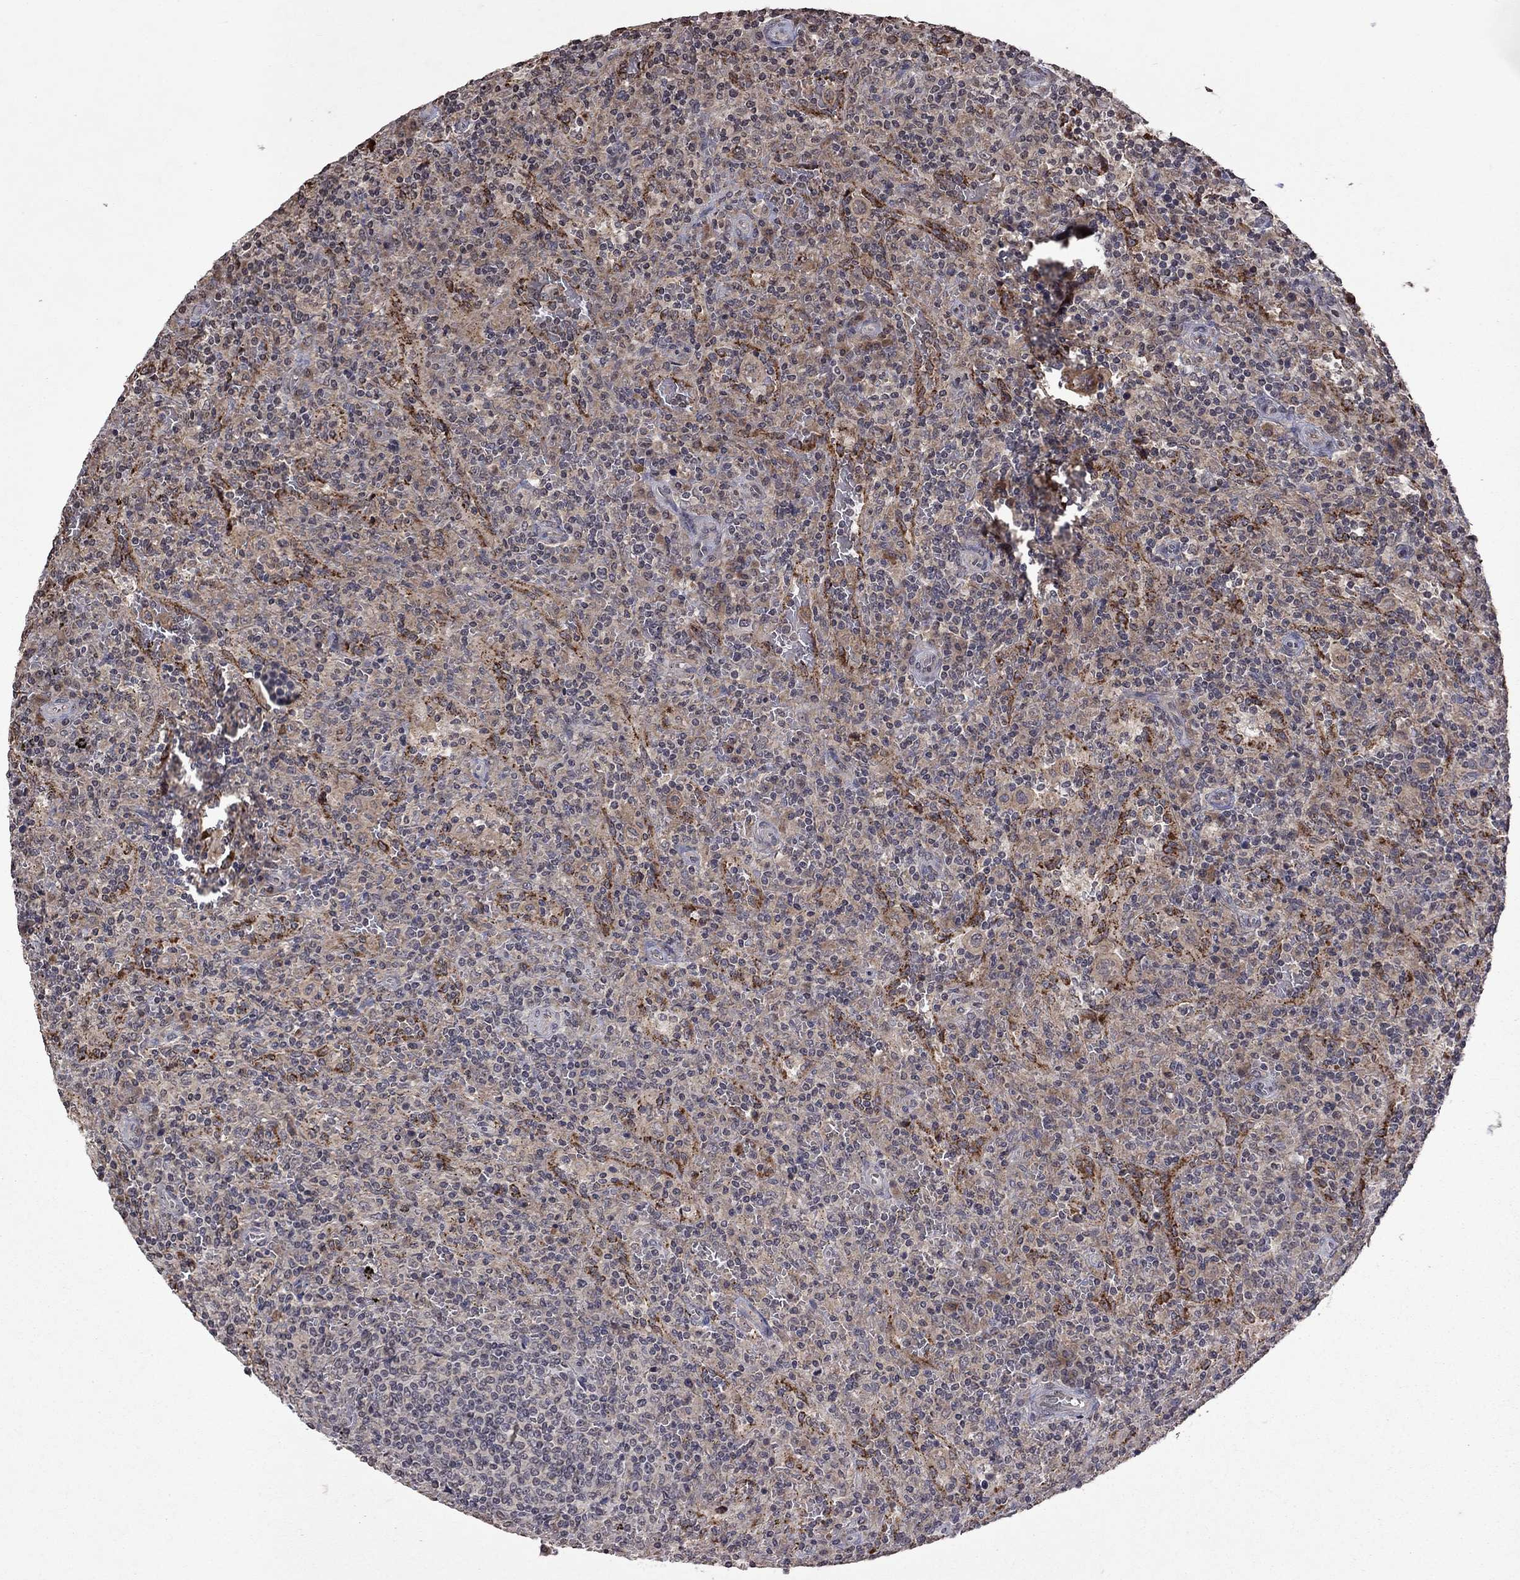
{"staining": {"intensity": "negative", "quantity": "none", "location": "none"}, "tissue": "lymphoma", "cell_type": "Tumor cells", "image_type": "cancer", "snomed": [{"axis": "morphology", "description": "Malignant lymphoma, non-Hodgkin's type, Low grade"}, {"axis": "topography", "description": "Spleen"}], "caption": "Immunohistochemistry image of neoplastic tissue: low-grade malignant lymphoma, non-Hodgkin's type stained with DAB shows no significant protein expression in tumor cells.", "gene": "NLGN1", "patient": {"sex": "male", "age": 62}}